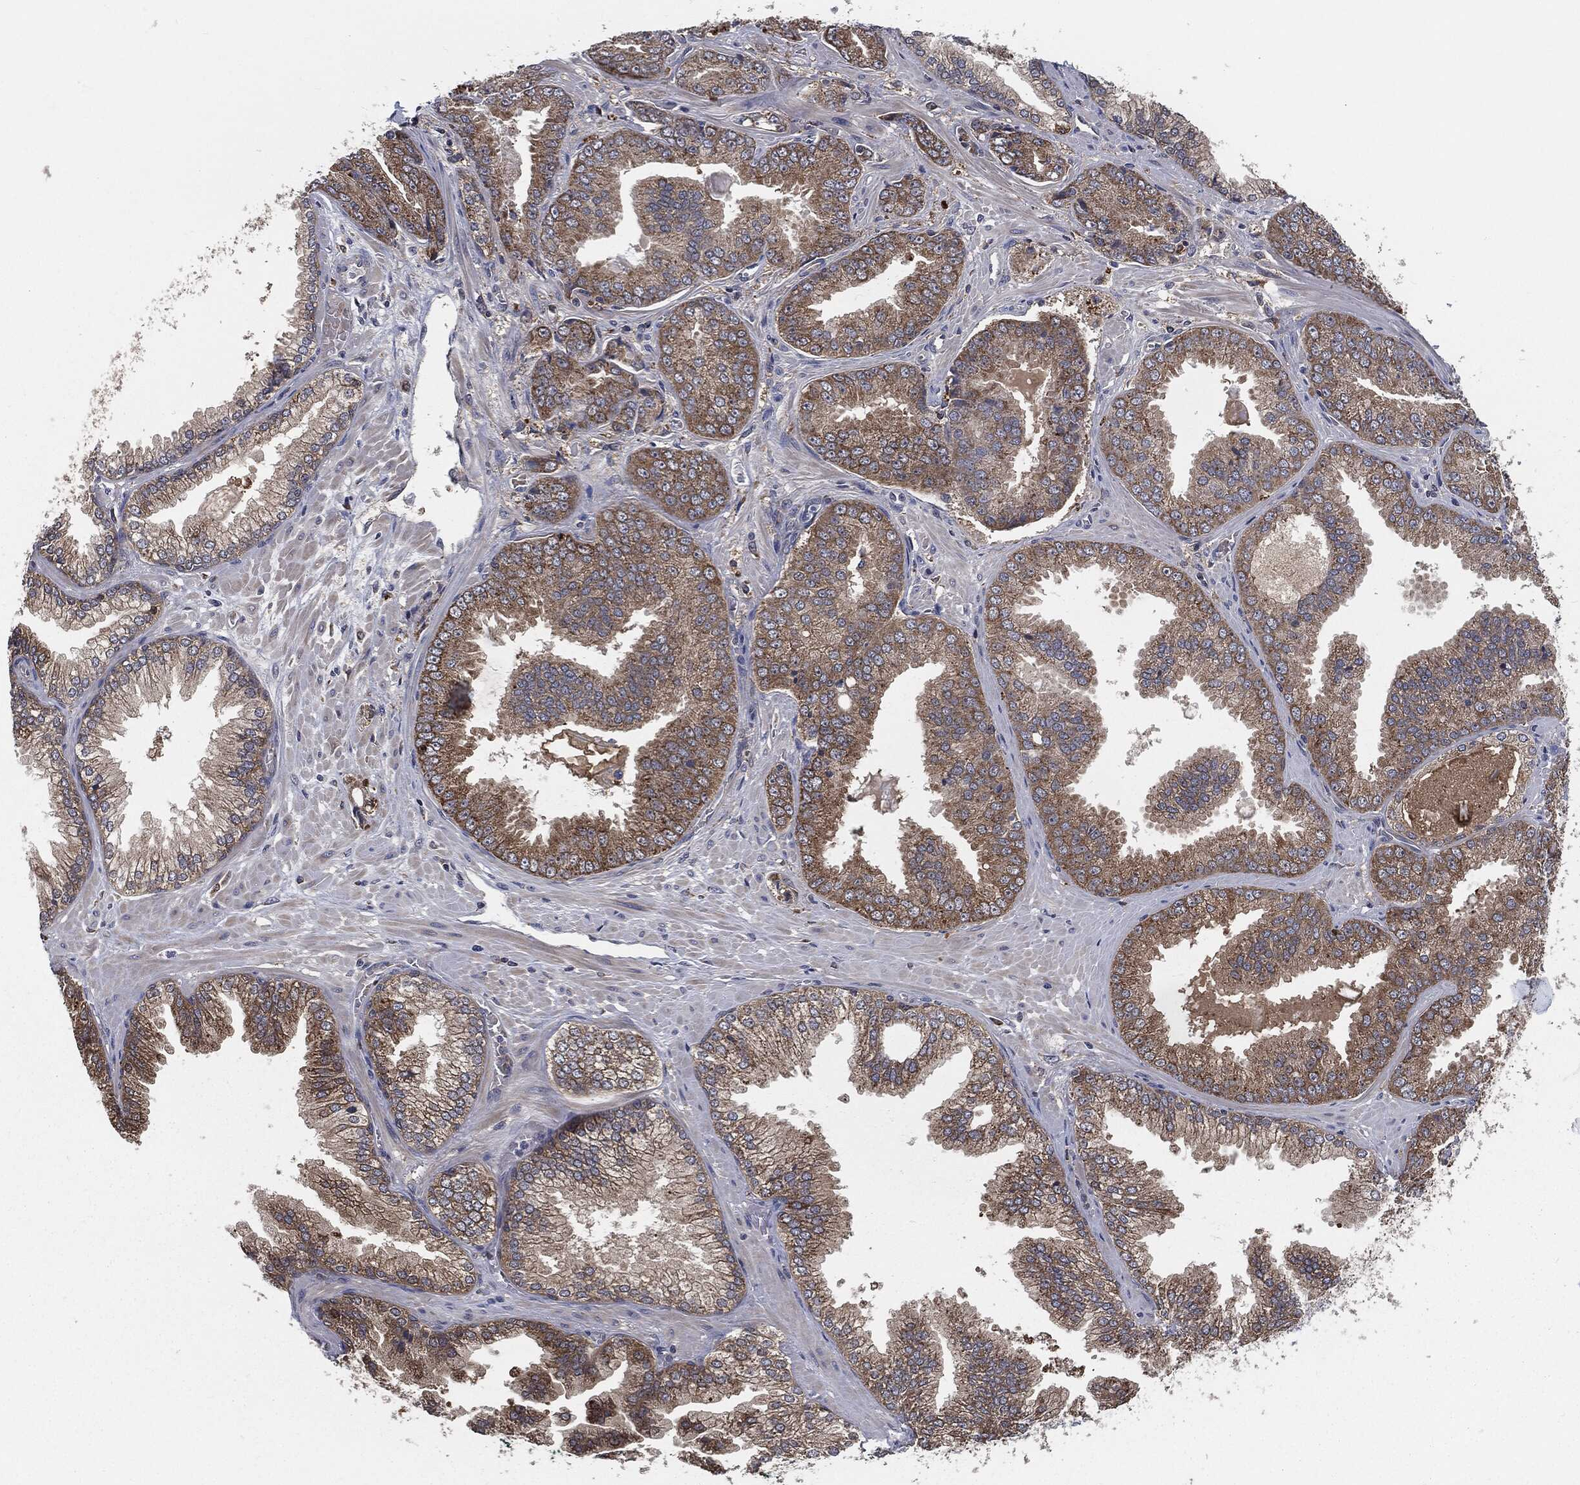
{"staining": {"intensity": "moderate", "quantity": ">75%", "location": "cytoplasmic/membranous"}, "tissue": "prostate cancer", "cell_type": "Tumor cells", "image_type": "cancer", "snomed": [{"axis": "morphology", "description": "Adenocarcinoma, Low grade"}, {"axis": "topography", "description": "Prostate"}], "caption": "Prostate cancer (adenocarcinoma (low-grade)) was stained to show a protein in brown. There is medium levels of moderate cytoplasmic/membranous staining in about >75% of tumor cells. (DAB (3,3'-diaminobenzidine) IHC with brightfield microscopy, high magnification).", "gene": "PRDX4", "patient": {"sex": "male", "age": 72}}